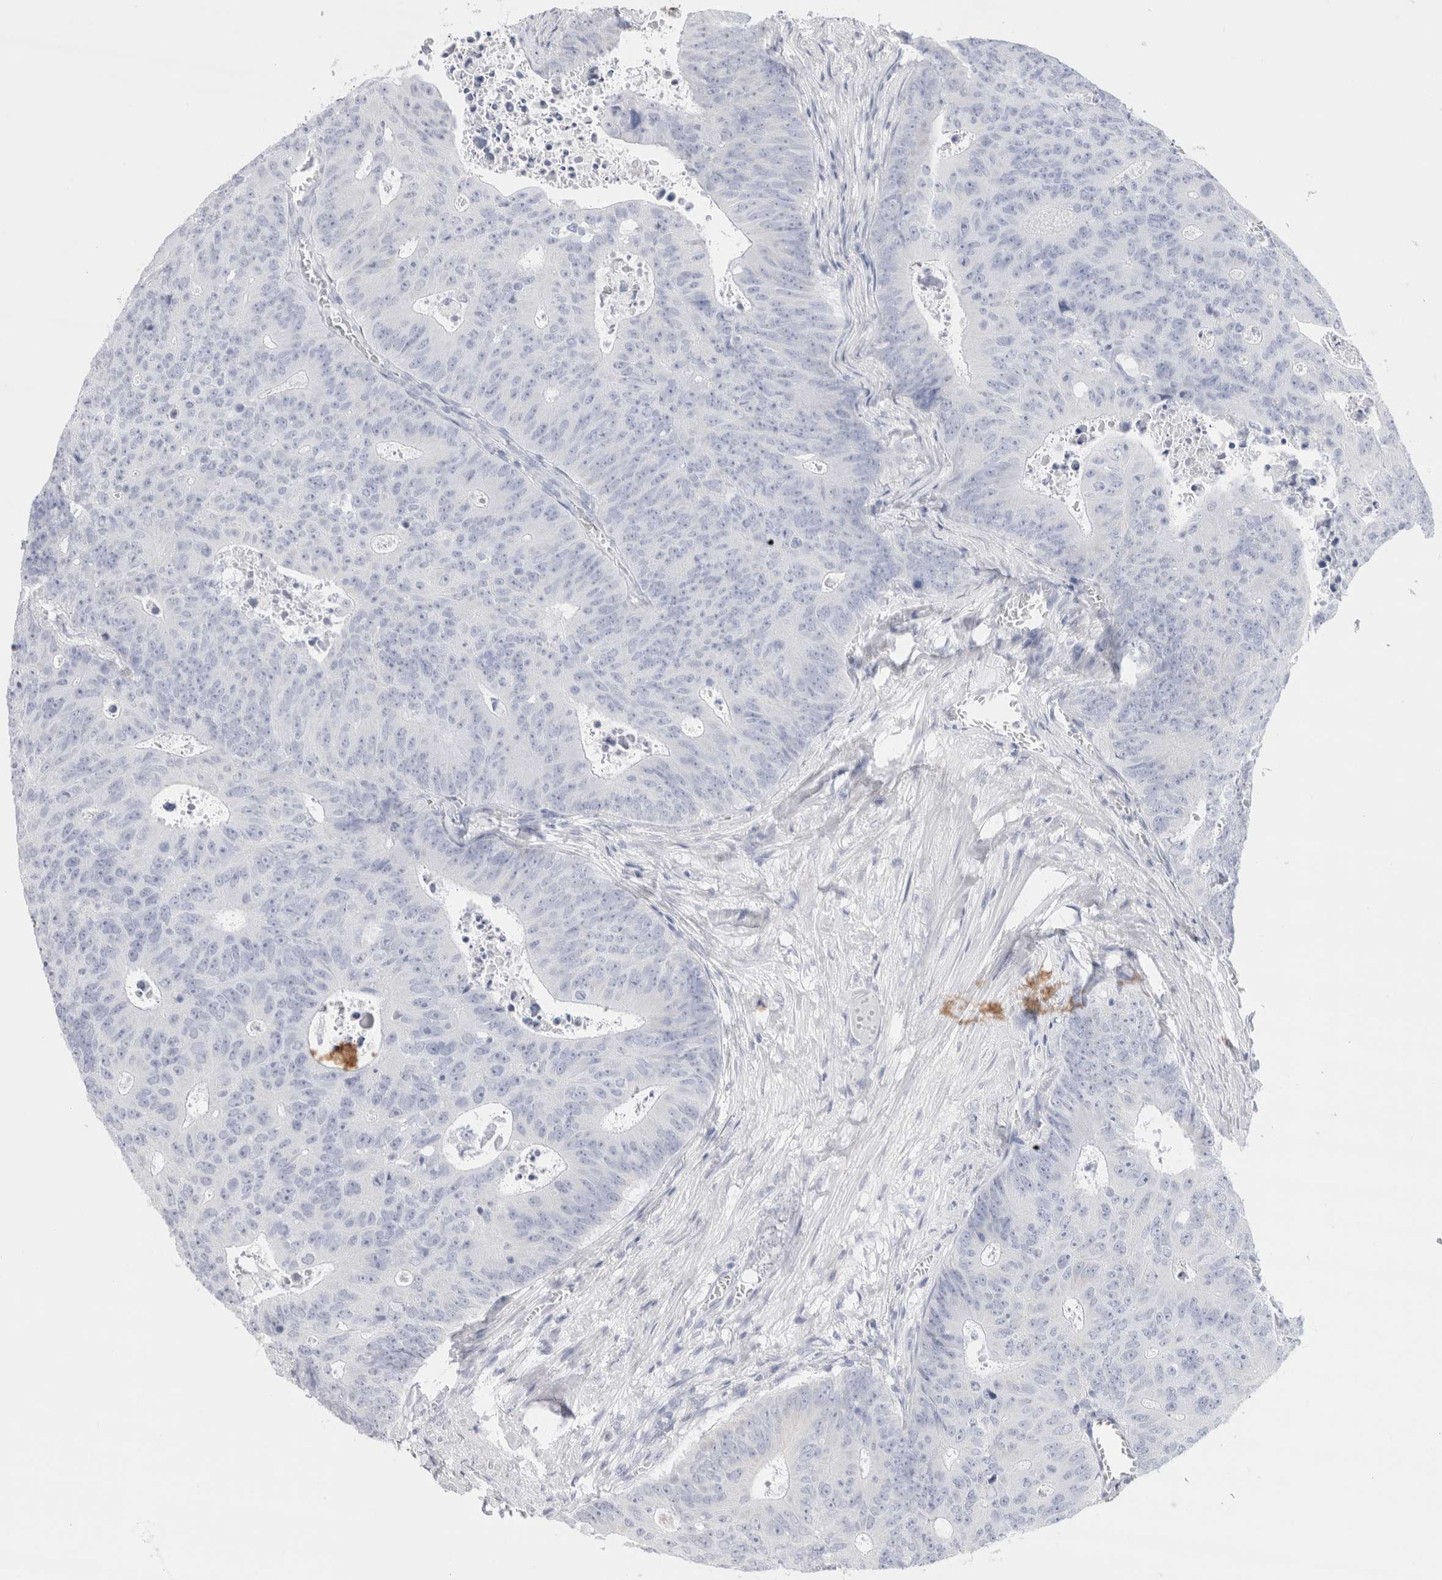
{"staining": {"intensity": "moderate", "quantity": "25%-75%", "location": "cytoplasmic/membranous"}, "tissue": "colorectal cancer", "cell_type": "Tumor cells", "image_type": "cancer", "snomed": [{"axis": "morphology", "description": "Adenocarcinoma, NOS"}, {"axis": "topography", "description": "Colon"}], "caption": "A brown stain shows moderate cytoplasmic/membranous staining of a protein in human adenocarcinoma (colorectal) tumor cells.", "gene": "ECHDC2", "patient": {"sex": "male", "age": 87}}